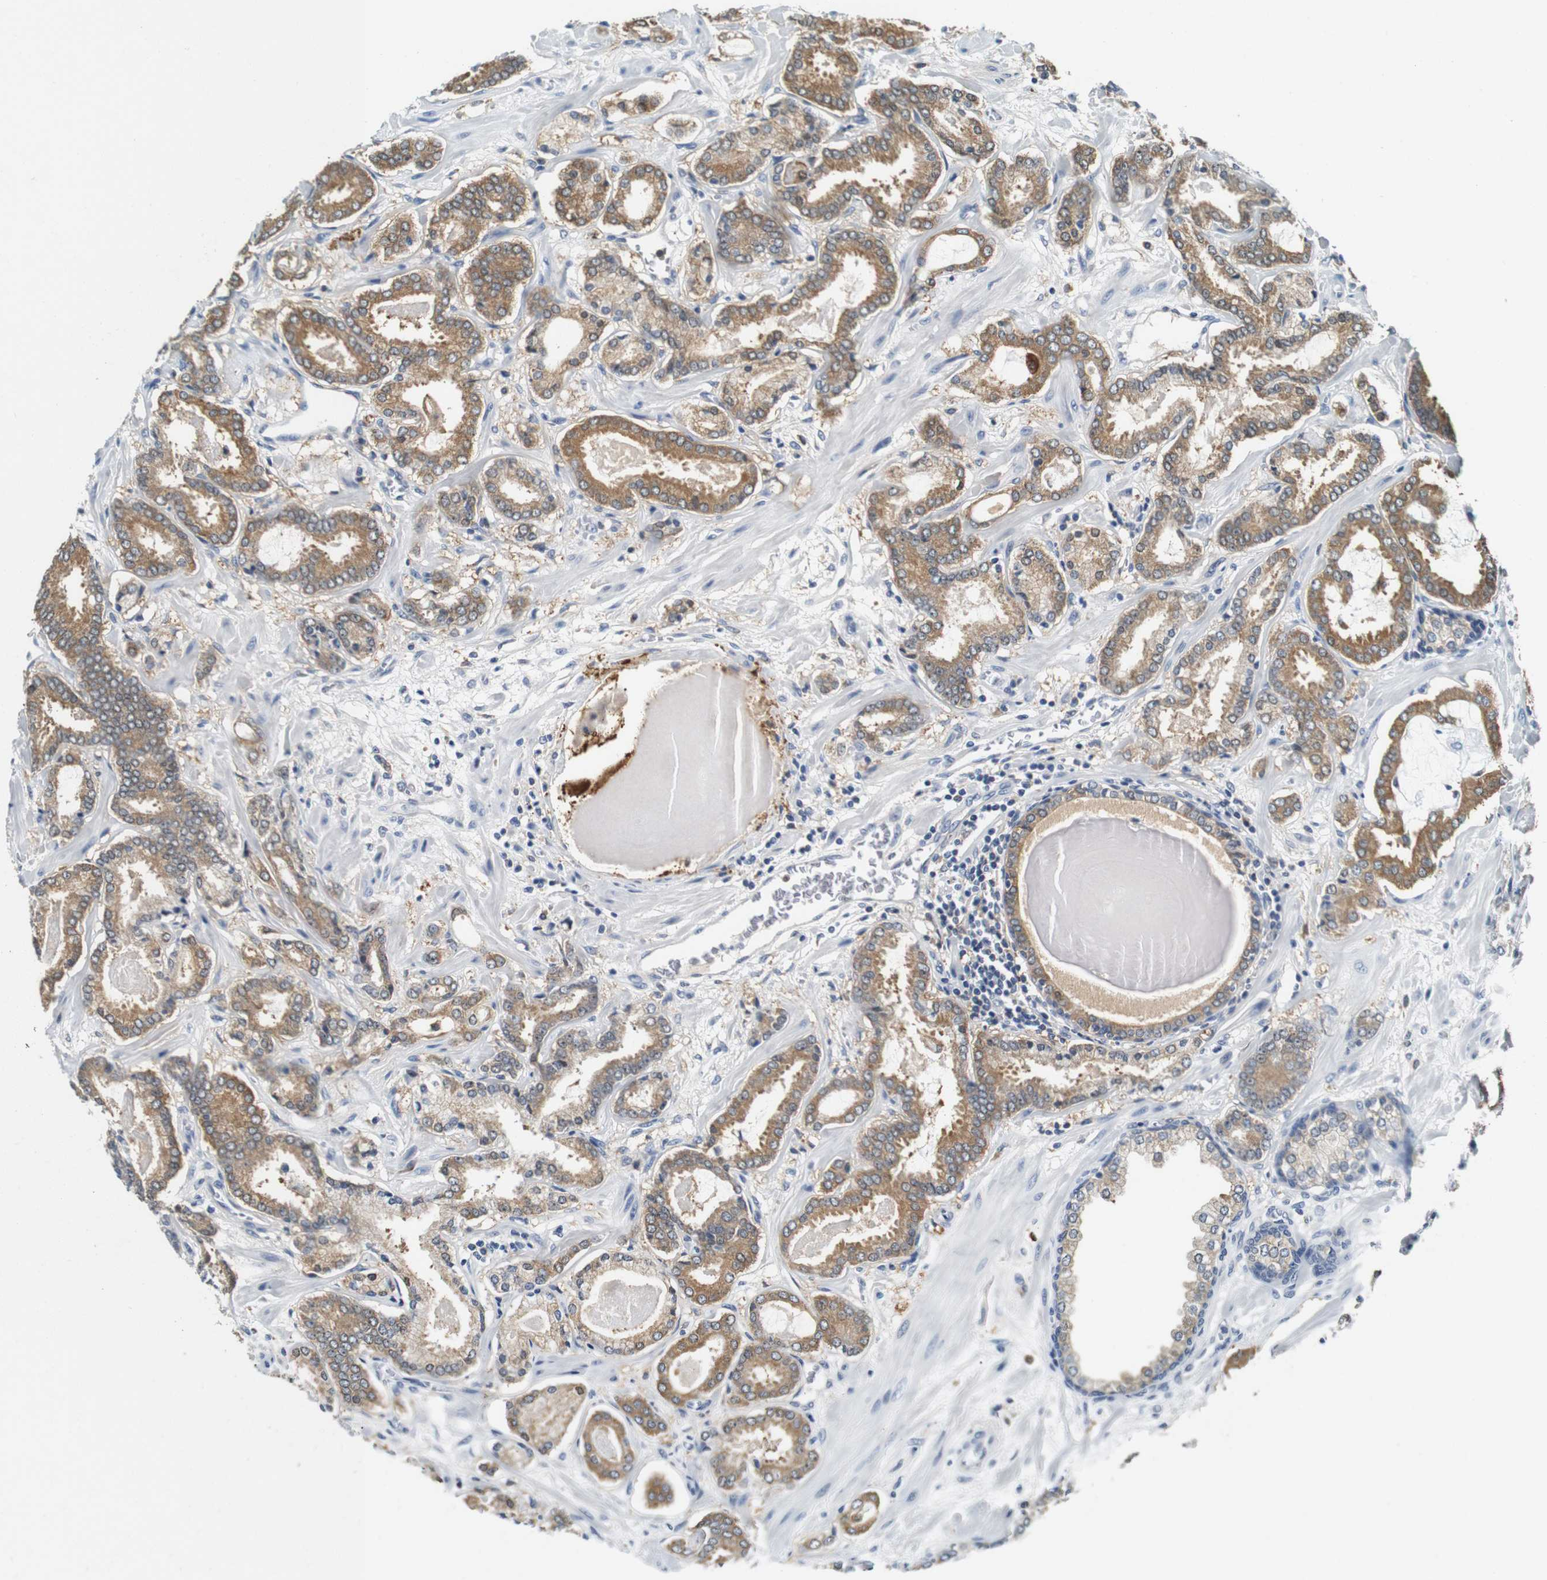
{"staining": {"intensity": "moderate", "quantity": ">75%", "location": "cytoplasmic/membranous"}, "tissue": "prostate cancer", "cell_type": "Tumor cells", "image_type": "cancer", "snomed": [{"axis": "morphology", "description": "Adenocarcinoma, Low grade"}, {"axis": "topography", "description": "Prostate"}], "caption": "The image exhibits a brown stain indicating the presence of a protein in the cytoplasmic/membranous of tumor cells in prostate cancer (low-grade adenocarcinoma).", "gene": "NEBL", "patient": {"sex": "male", "age": 53}}